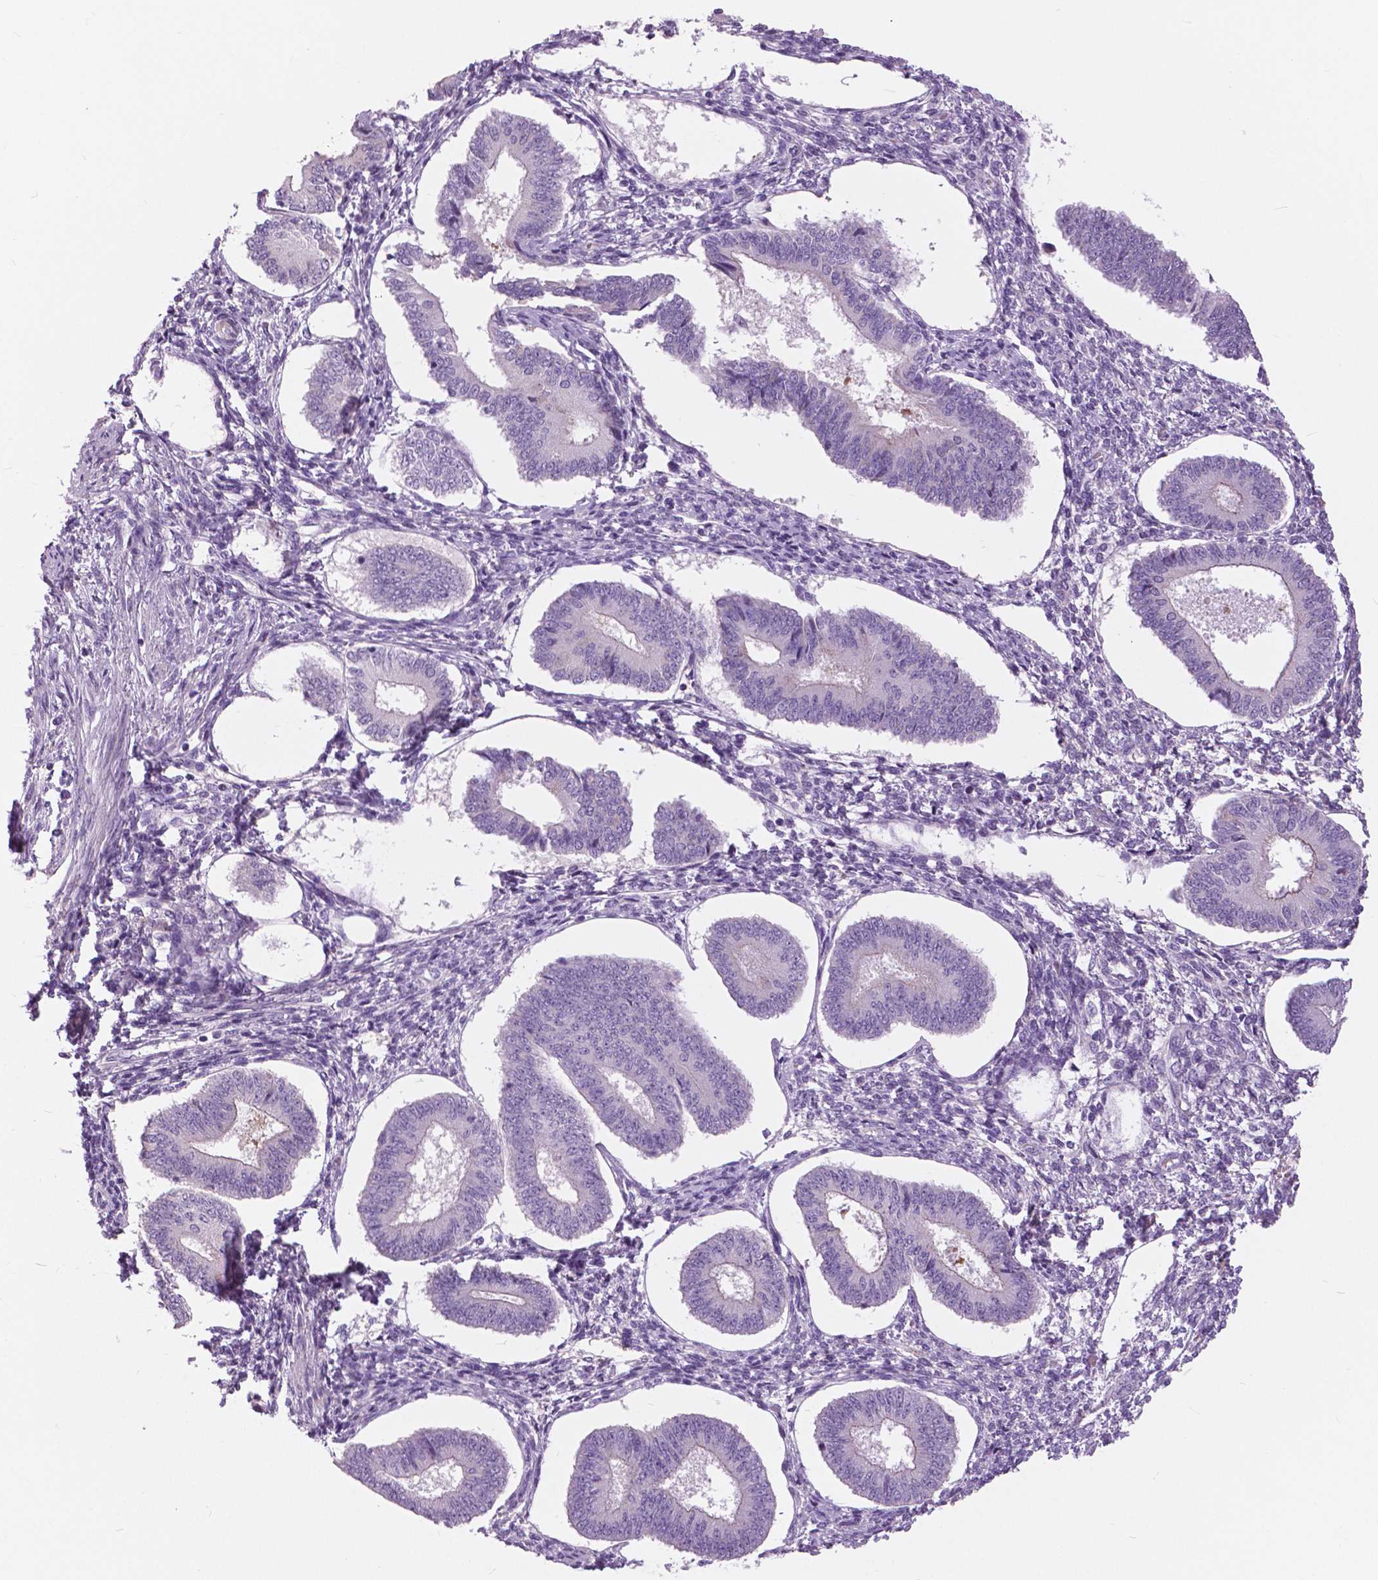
{"staining": {"intensity": "negative", "quantity": "none", "location": "none"}, "tissue": "endometrium", "cell_type": "Cells in endometrial stroma", "image_type": "normal", "snomed": [{"axis": "morphology", "description": "Normal tissue, NOS"}, {"axis": "topography", "description": "Endometrium"}], "caption": "Protein analysis of normal endometrium shows no significant staining in cells in endometrial stroma.", "gene": "SERPINI1", "patient": {"sex": "female", "age": 42}}